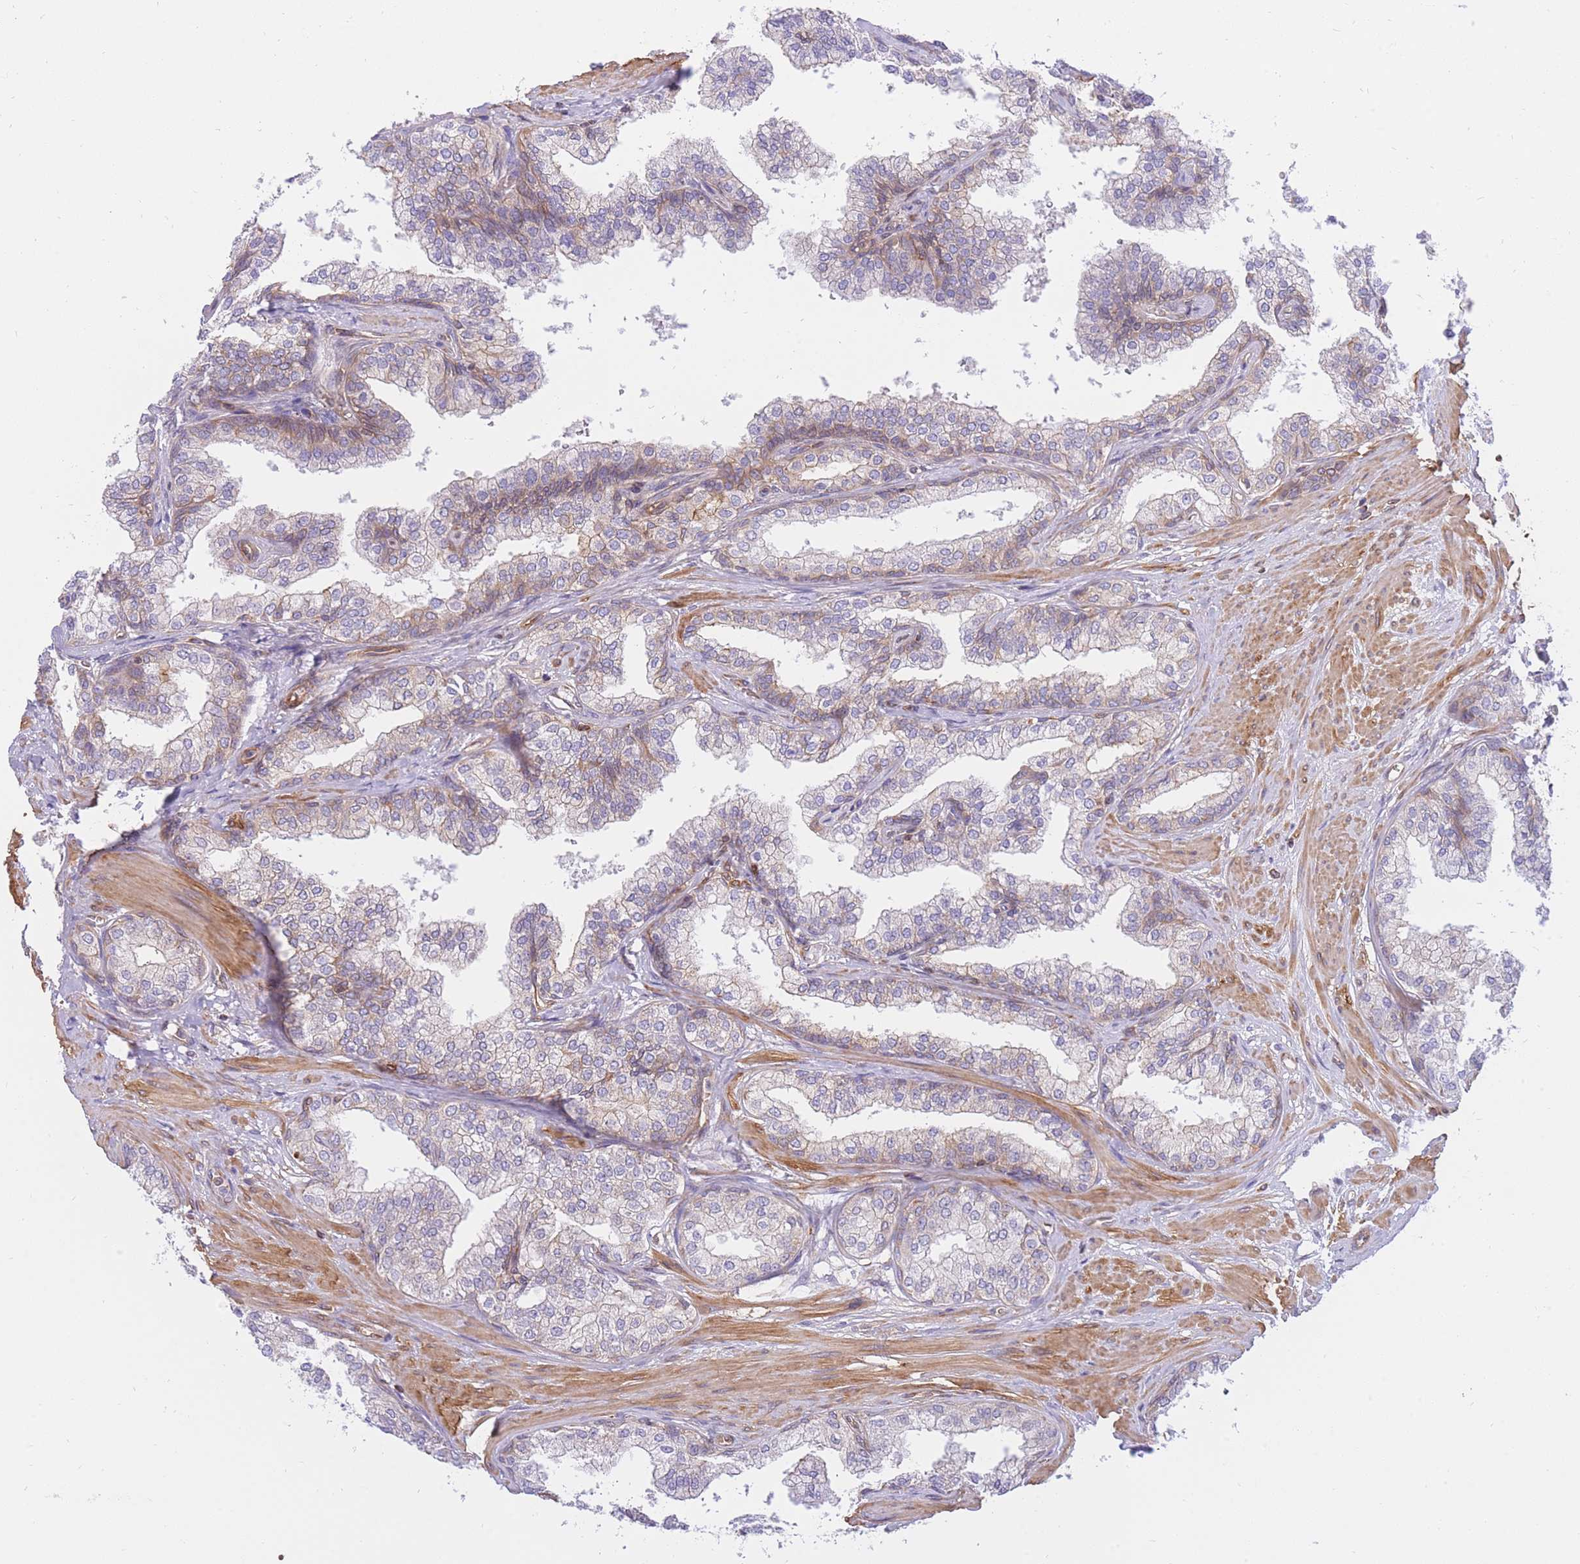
{"staining": {"intensity": "moderate", "quantity": "<25%", "location": "cytoplasmic/membranous"}, "tissue": "prostate", "cell_type": "Glandular cells", "image_type": "normal", "snomed": [{"axis": "morphology", "description": "Normal tissue, NOS"}, {"axis": "topography", "description": "Prostate"}], "caption": "IHC (DAB (3,3'-diaminobenzidine)) staining of unremarkable human prostate reveals moderate cytoplasmic/membranous protein expression in about <25% of glandular cells.", "gene": "REM1", "patient": {"sex": "male", "age": 60}}